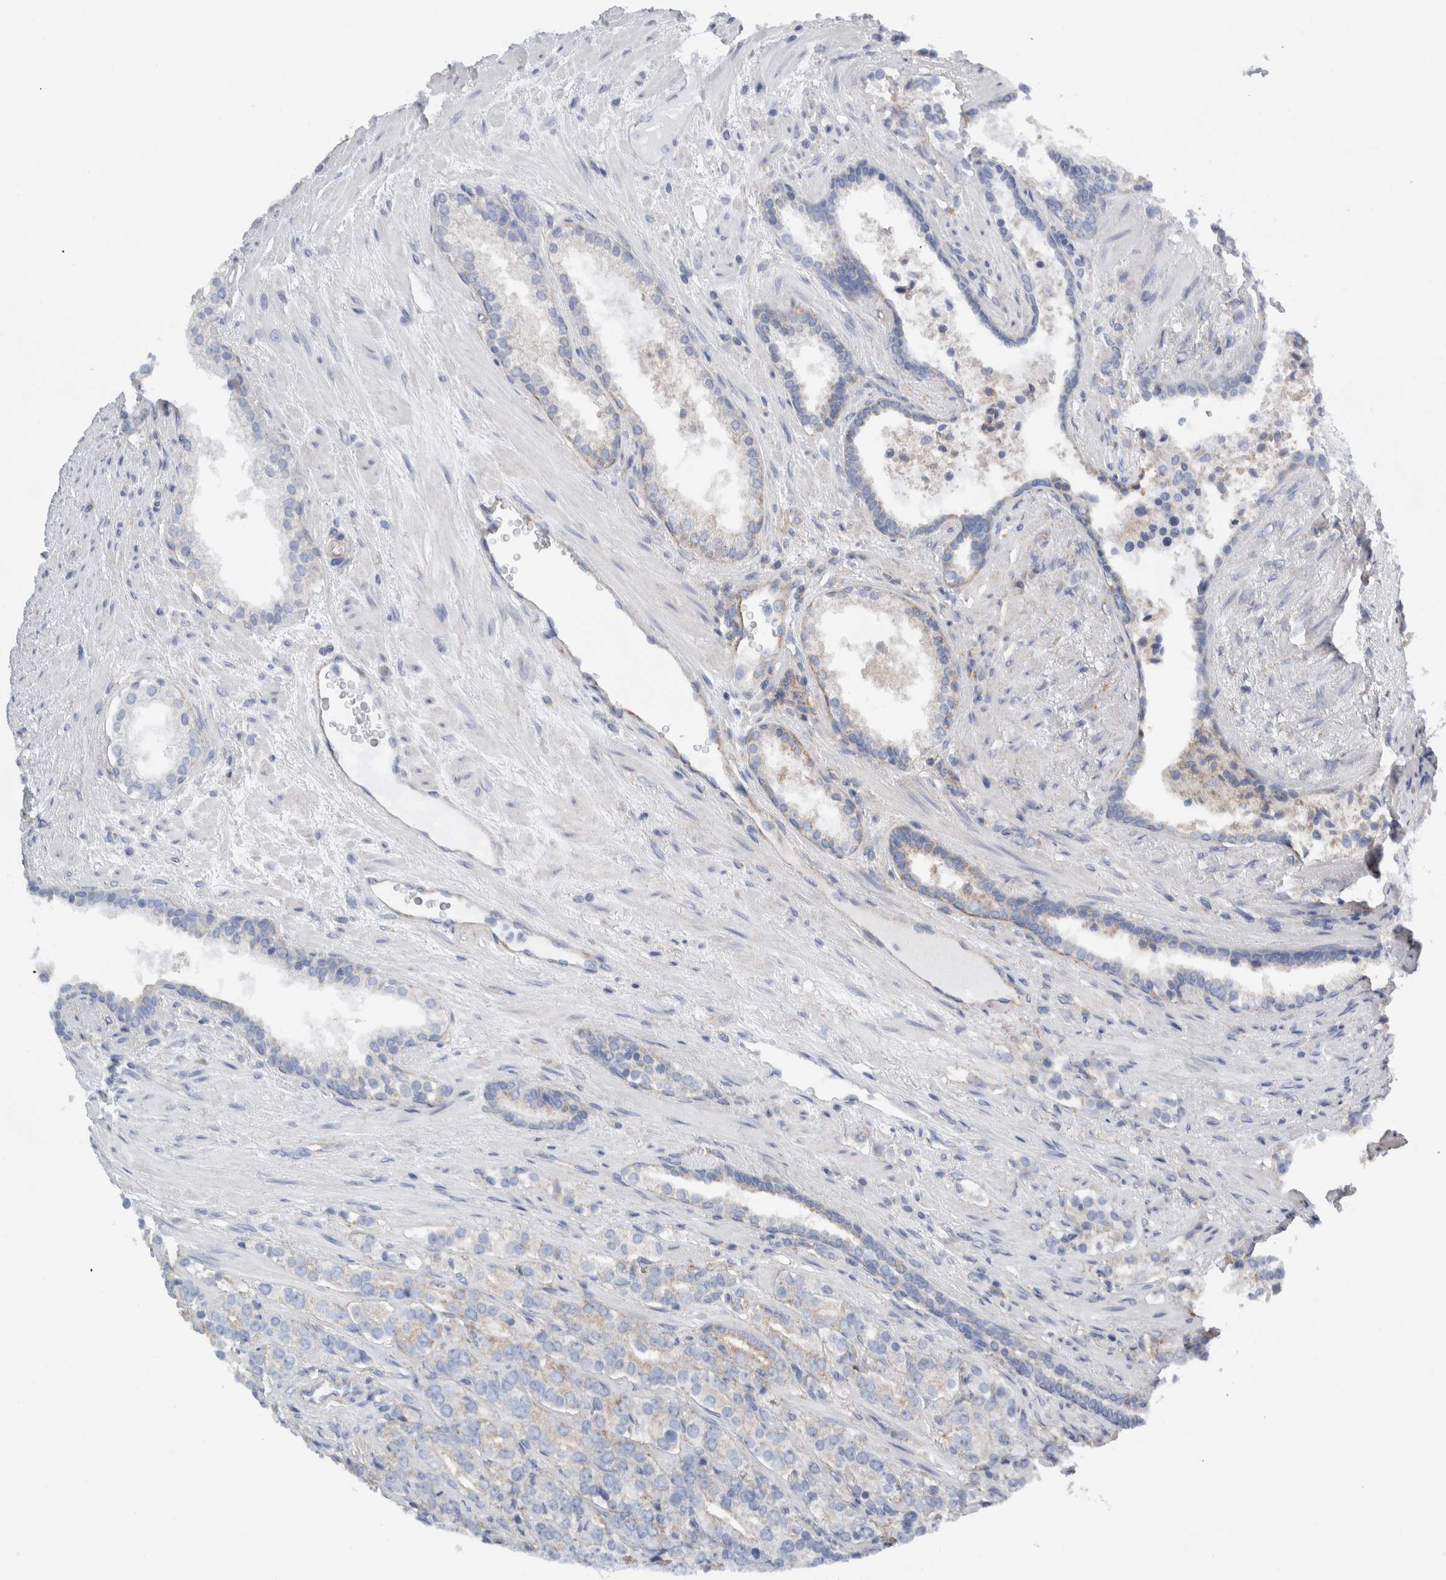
{"staining": {"intensity": "moderate", "quantity": "<25%", "location": "cytoplasmic/membranous"}, "tissue": "prostate cancer", "cell_type": "Tumor cells", "image_type": "cancer", "snomed": [{"axis": "morphology", "description": "Adenocarcinoma, High grade"}, {"axis": "topography", "description": "Prostate"}], "caption": "Immunohistochemical staining of high-grade adenocarcinoma (prostate) demonstrates low levels of moderate cytoplasmic/membranous expression in about <25% of tumor cells.", "gene": "RACK1", "patient": {"sex": "male", "age": 71}}